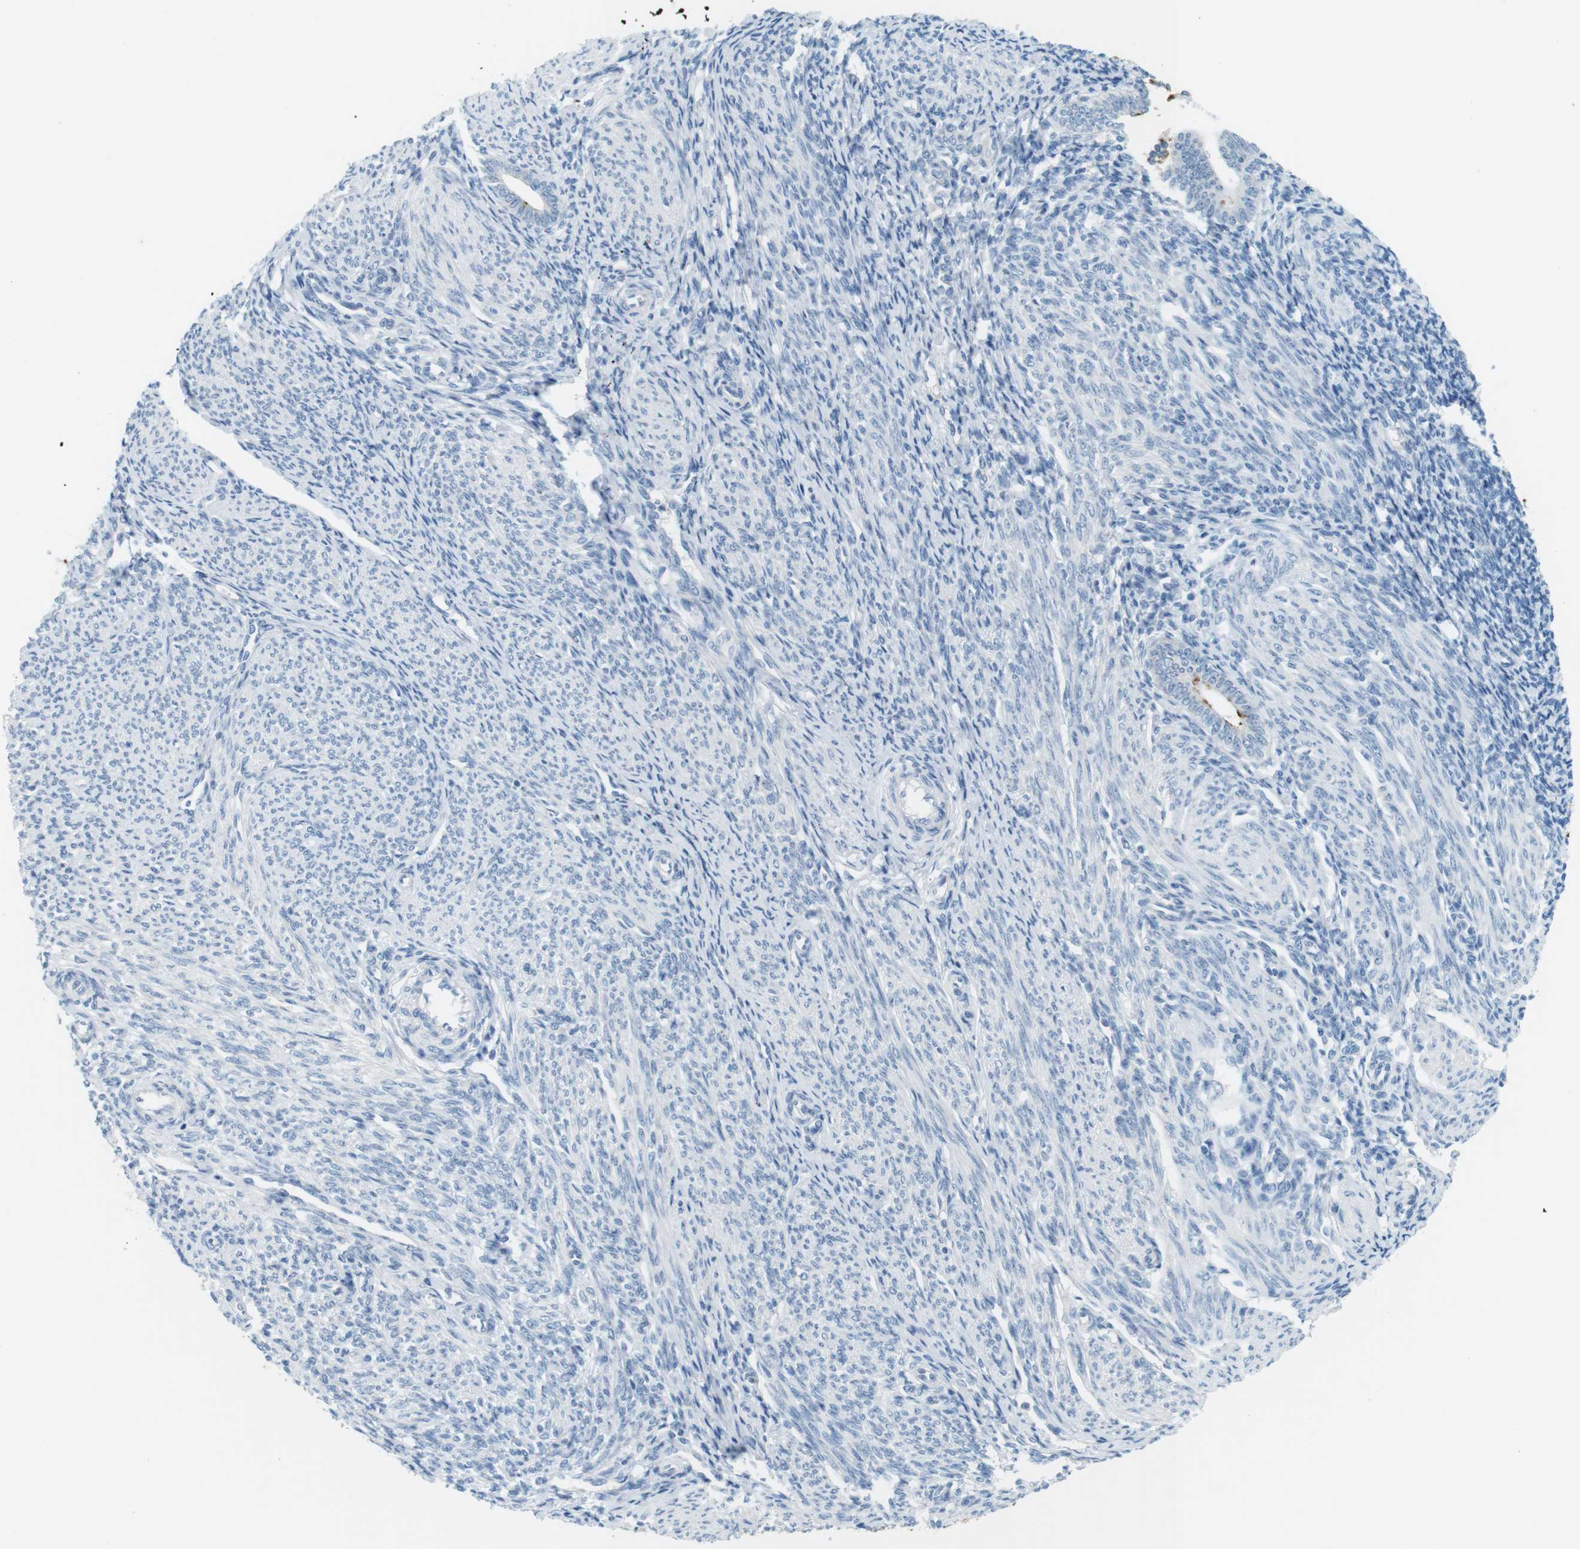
{"staining": {"intensity": "negative", "quantity": "none", "location": "none"}, "tissue": "endometrium", "cell_type": "Cells in endometrial stroma", "image_type": "normal", "snomed": [{"axis": "morphology", "description": "Normal tissue, NOS"}, {"axis": "topography", "description": "Endometrium"}], "caption": "A photomicrograph of endometrium stained for a protein shows no brown staining in cells in endometrial stroma.", "gene": "MUC5B", "patient": {"sex": "female", "age": 57}}